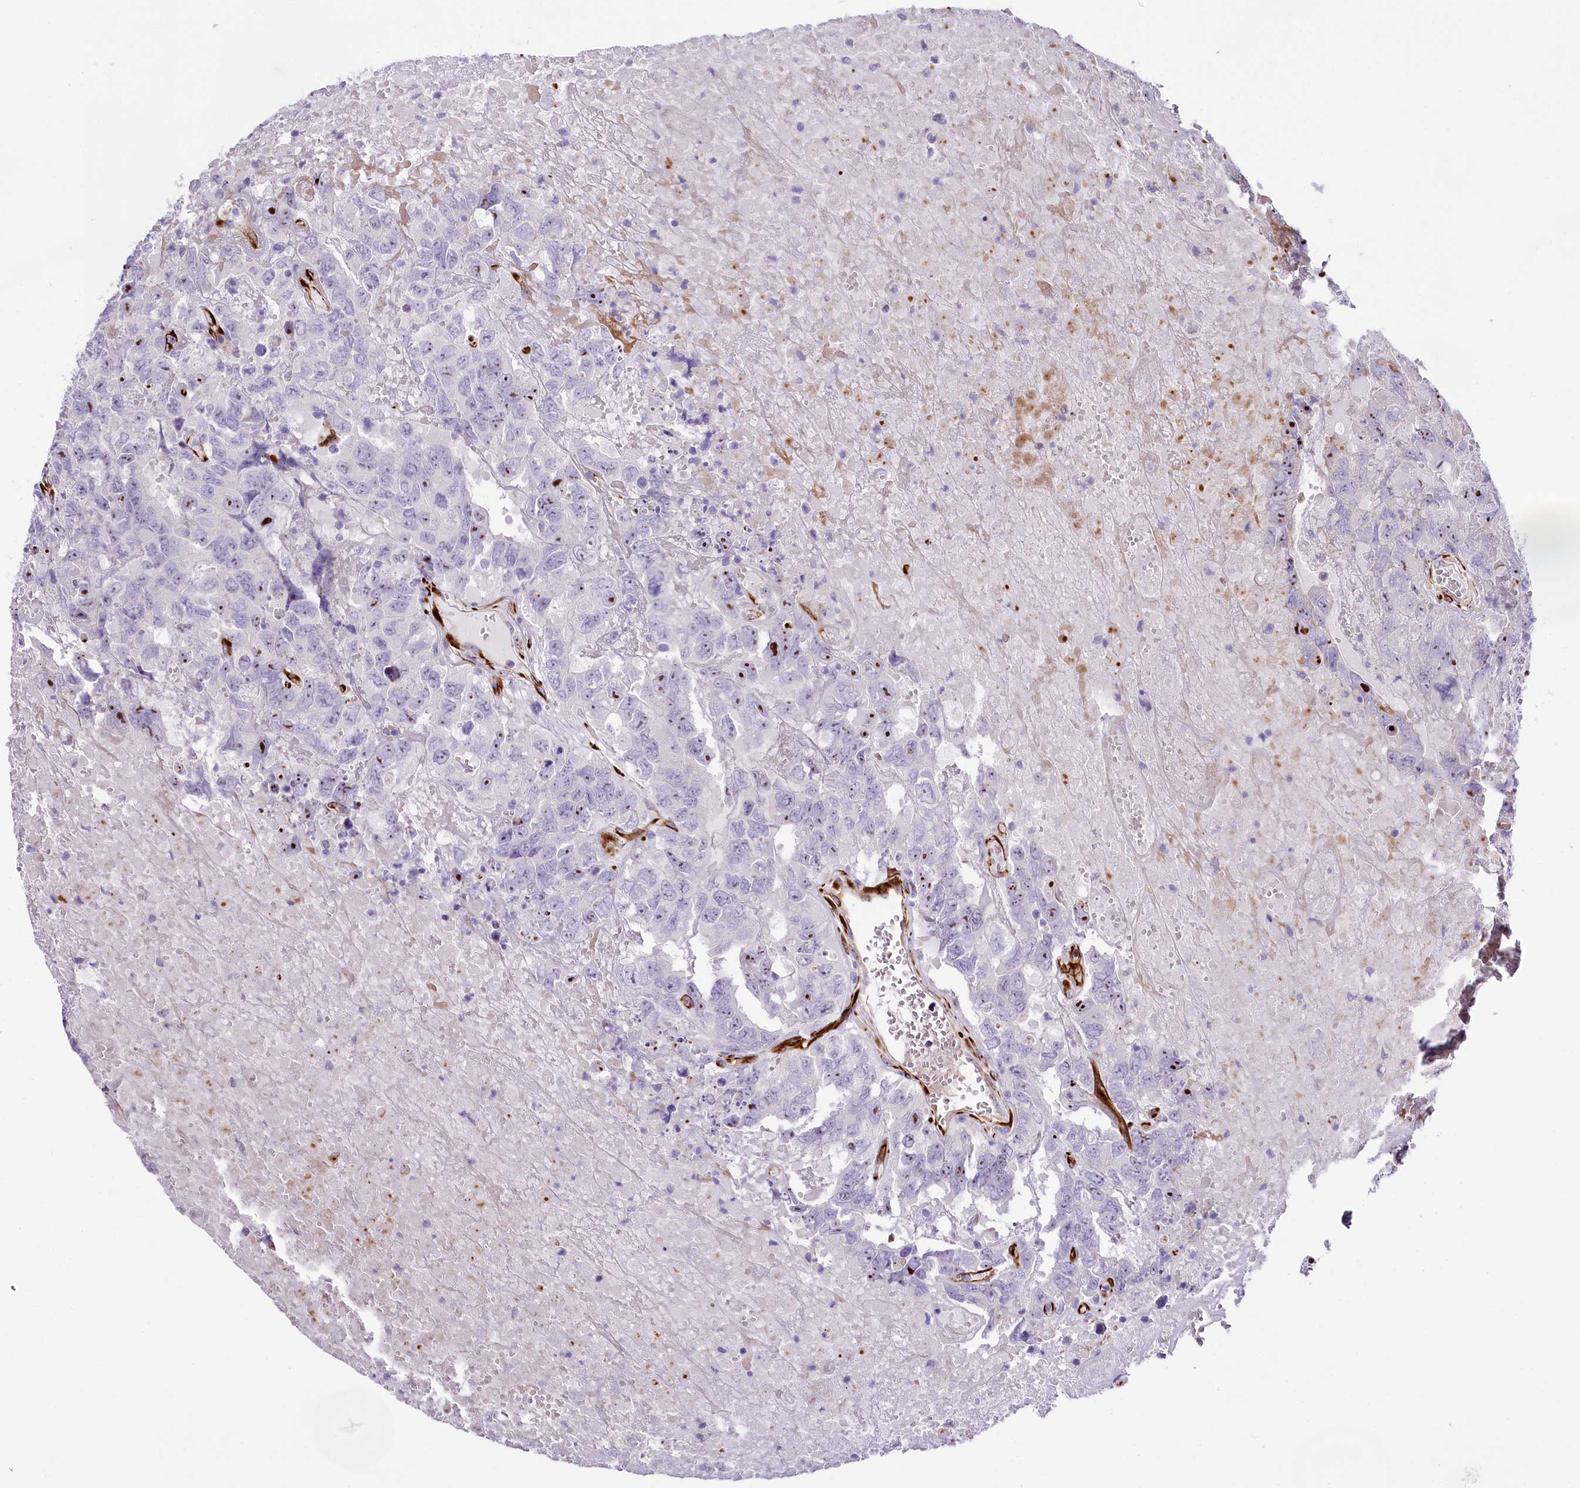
{"staining": {"intensity": "moderate", "quantity": ">75%", "location": "nuclear"}, "tissue": "testis cancer", "cell_type": "Tumor cells", "image_type": "cancer", "snomed": [{"axis": "morphology", "description": "Carcinoma, Embryonal, NOS"}, {"axis": "topography", "description": "Testis"}], "caption": "This histopathology image shows immunohistochemistry staining of embryonal carcinoma (testis), with medium moderate nuclear expression in about >75% of tumor cells.", "gene": "SH3TC2", "patient": {"sex": "male", "age": 45}}